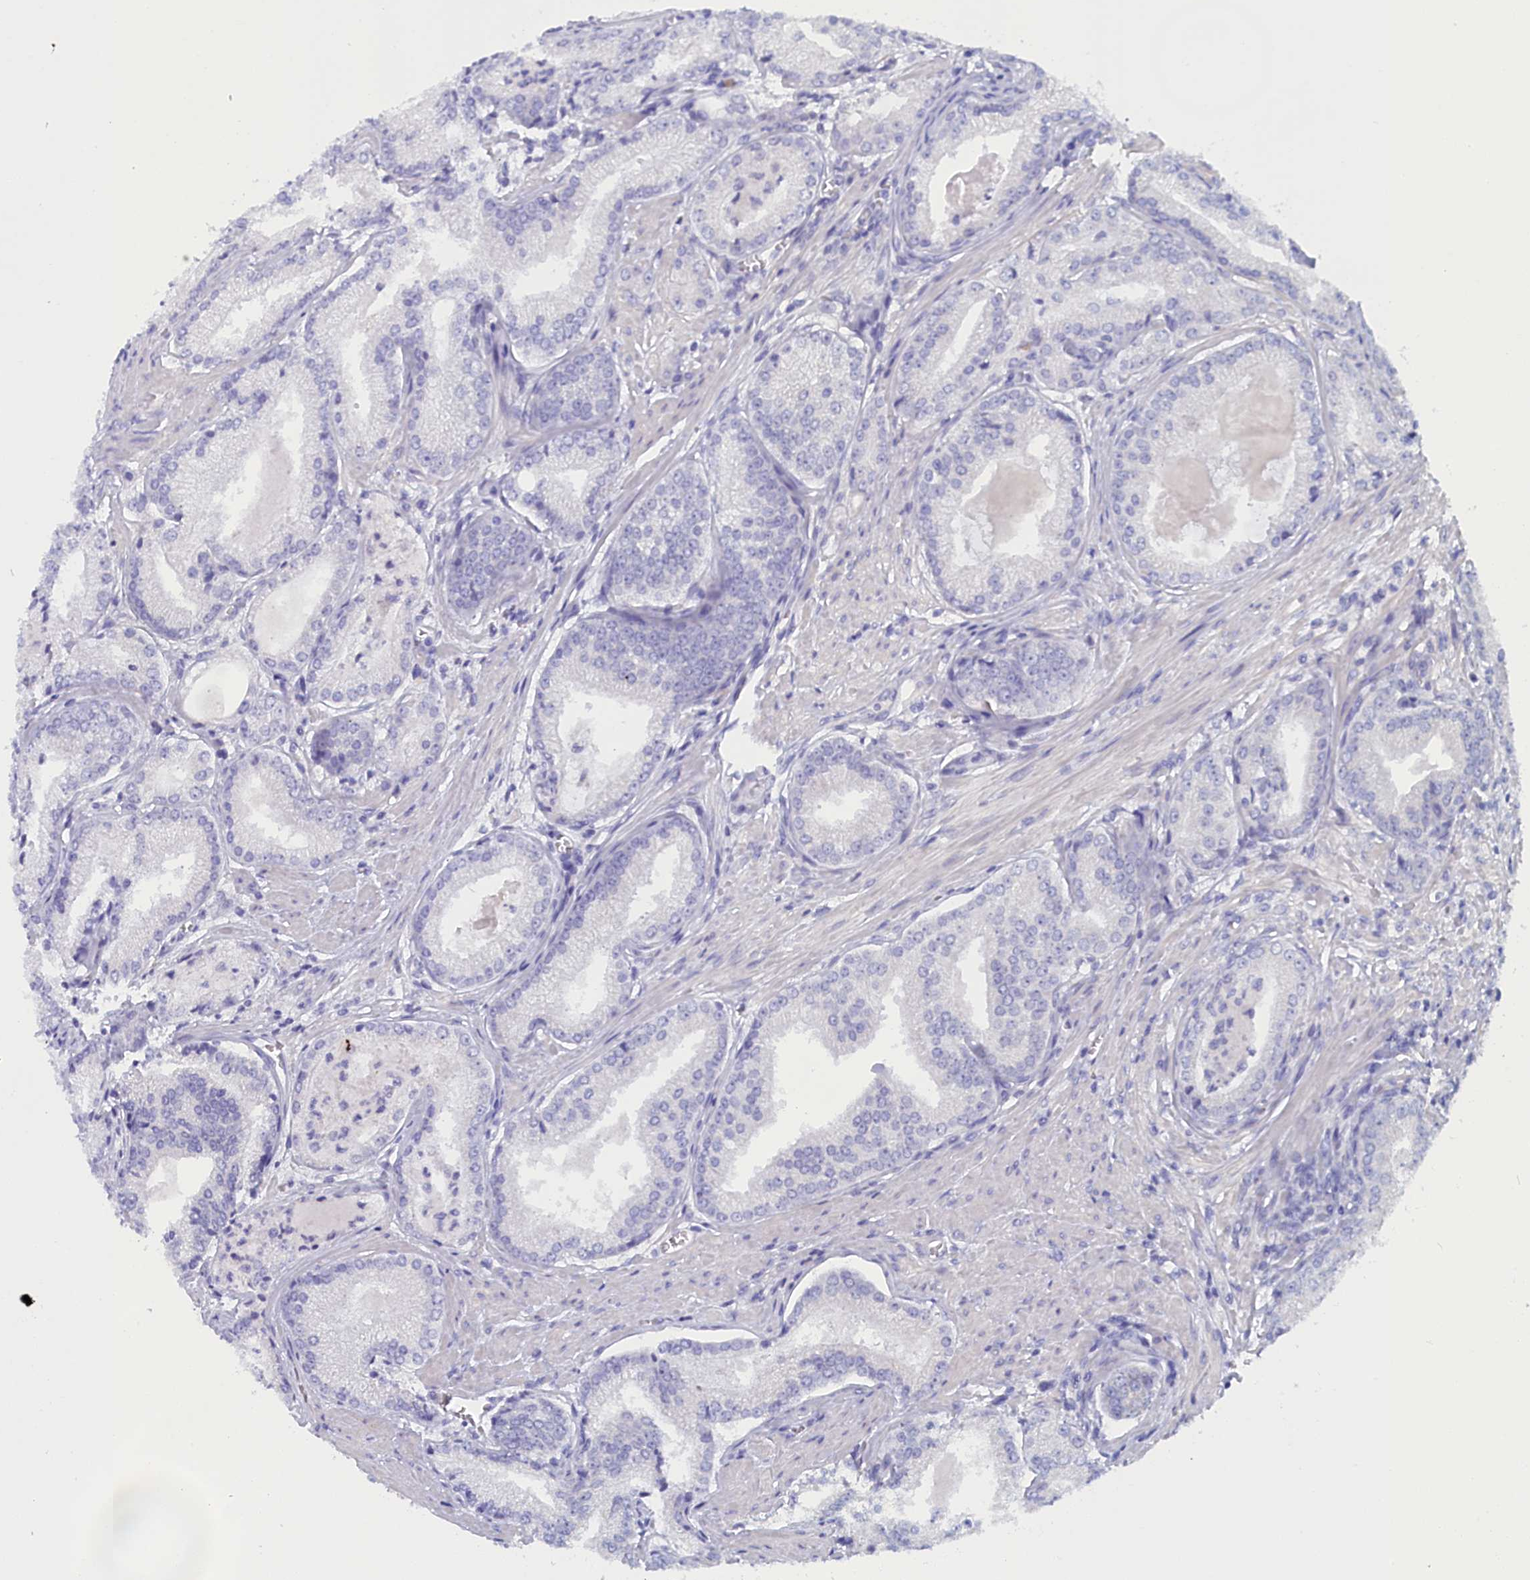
{"staining": {"intensity": "negative", "quantity": "none", "location": "none"}, "tissue": "prostate cancer", "cell_type": "Tumor cells", "image_type": "cancer", "snomed": [{"axis": "morphology", "description": "Adenocarcinoma, Low grade"}, {"axis": "topography", "description": "Prostate"}], "caption": "Low-grade adenocarcinoma (prostate) was stained to show a protein in brown. There is no significant expression in tumor cells.", "gene": "ANKRD2", "patient": {"sex": "male", "age": 54}}